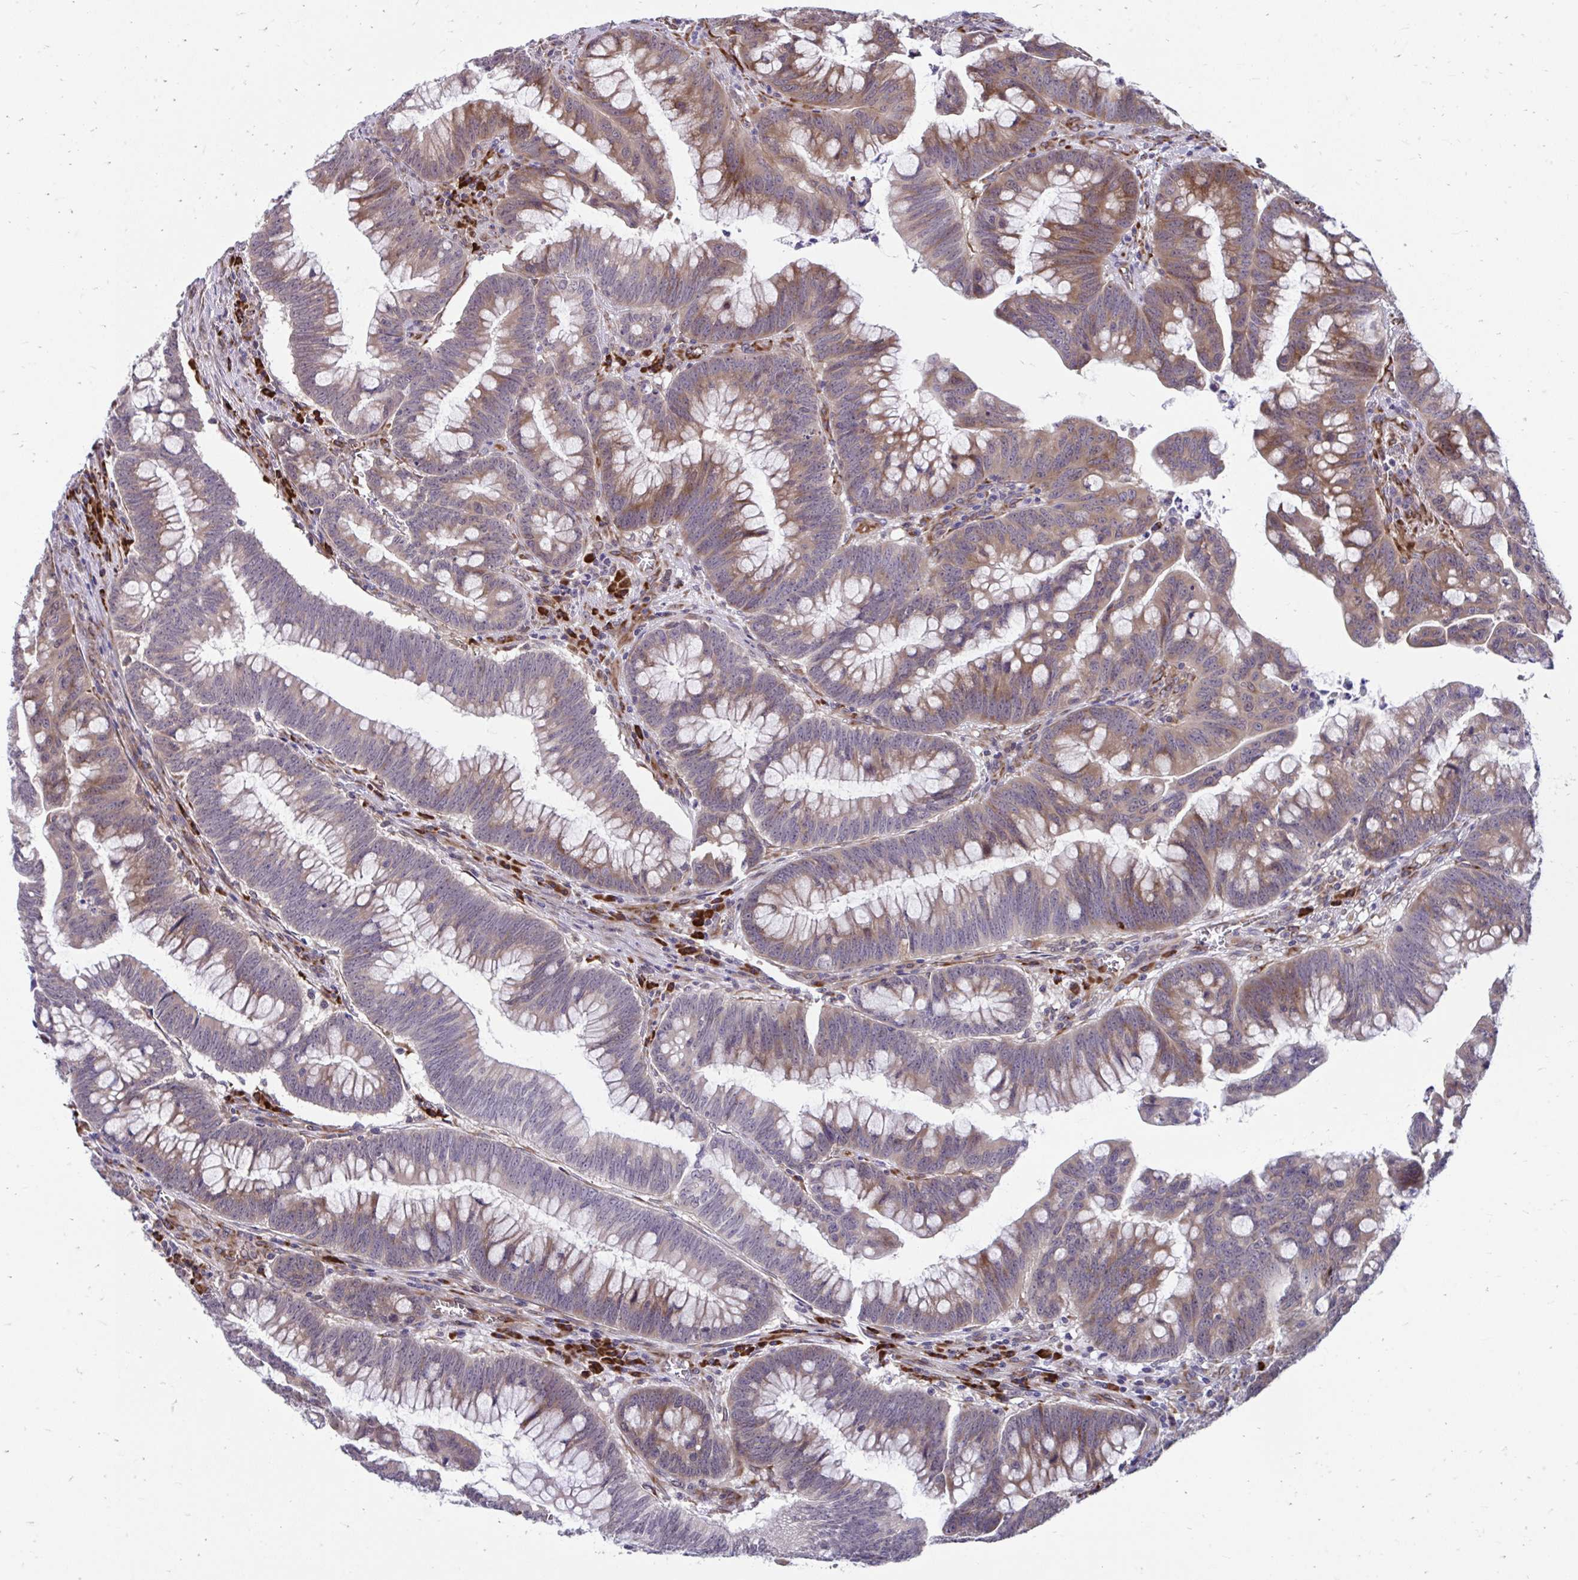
{"staining": {"intensity": "moderate", "quantity": "25%-75%", "location": "cytoplasmic/membranous"}, "tissue": "colorectal cancer", "cell_type": "Tumor cells", "image_type": "cancer", "snomed": [{"axis": "morphology", "description": "Adenocarcinoma, NOS"}, {"axis": "topography", "description": "Colon"}], "caption": "An image of colorectal cancer stained for a protein shows moderate cytoplasmic/membranous brown staining in tumor cells.", "gene": "SELENON", "patient": {"sex": "male", "age": 62}}